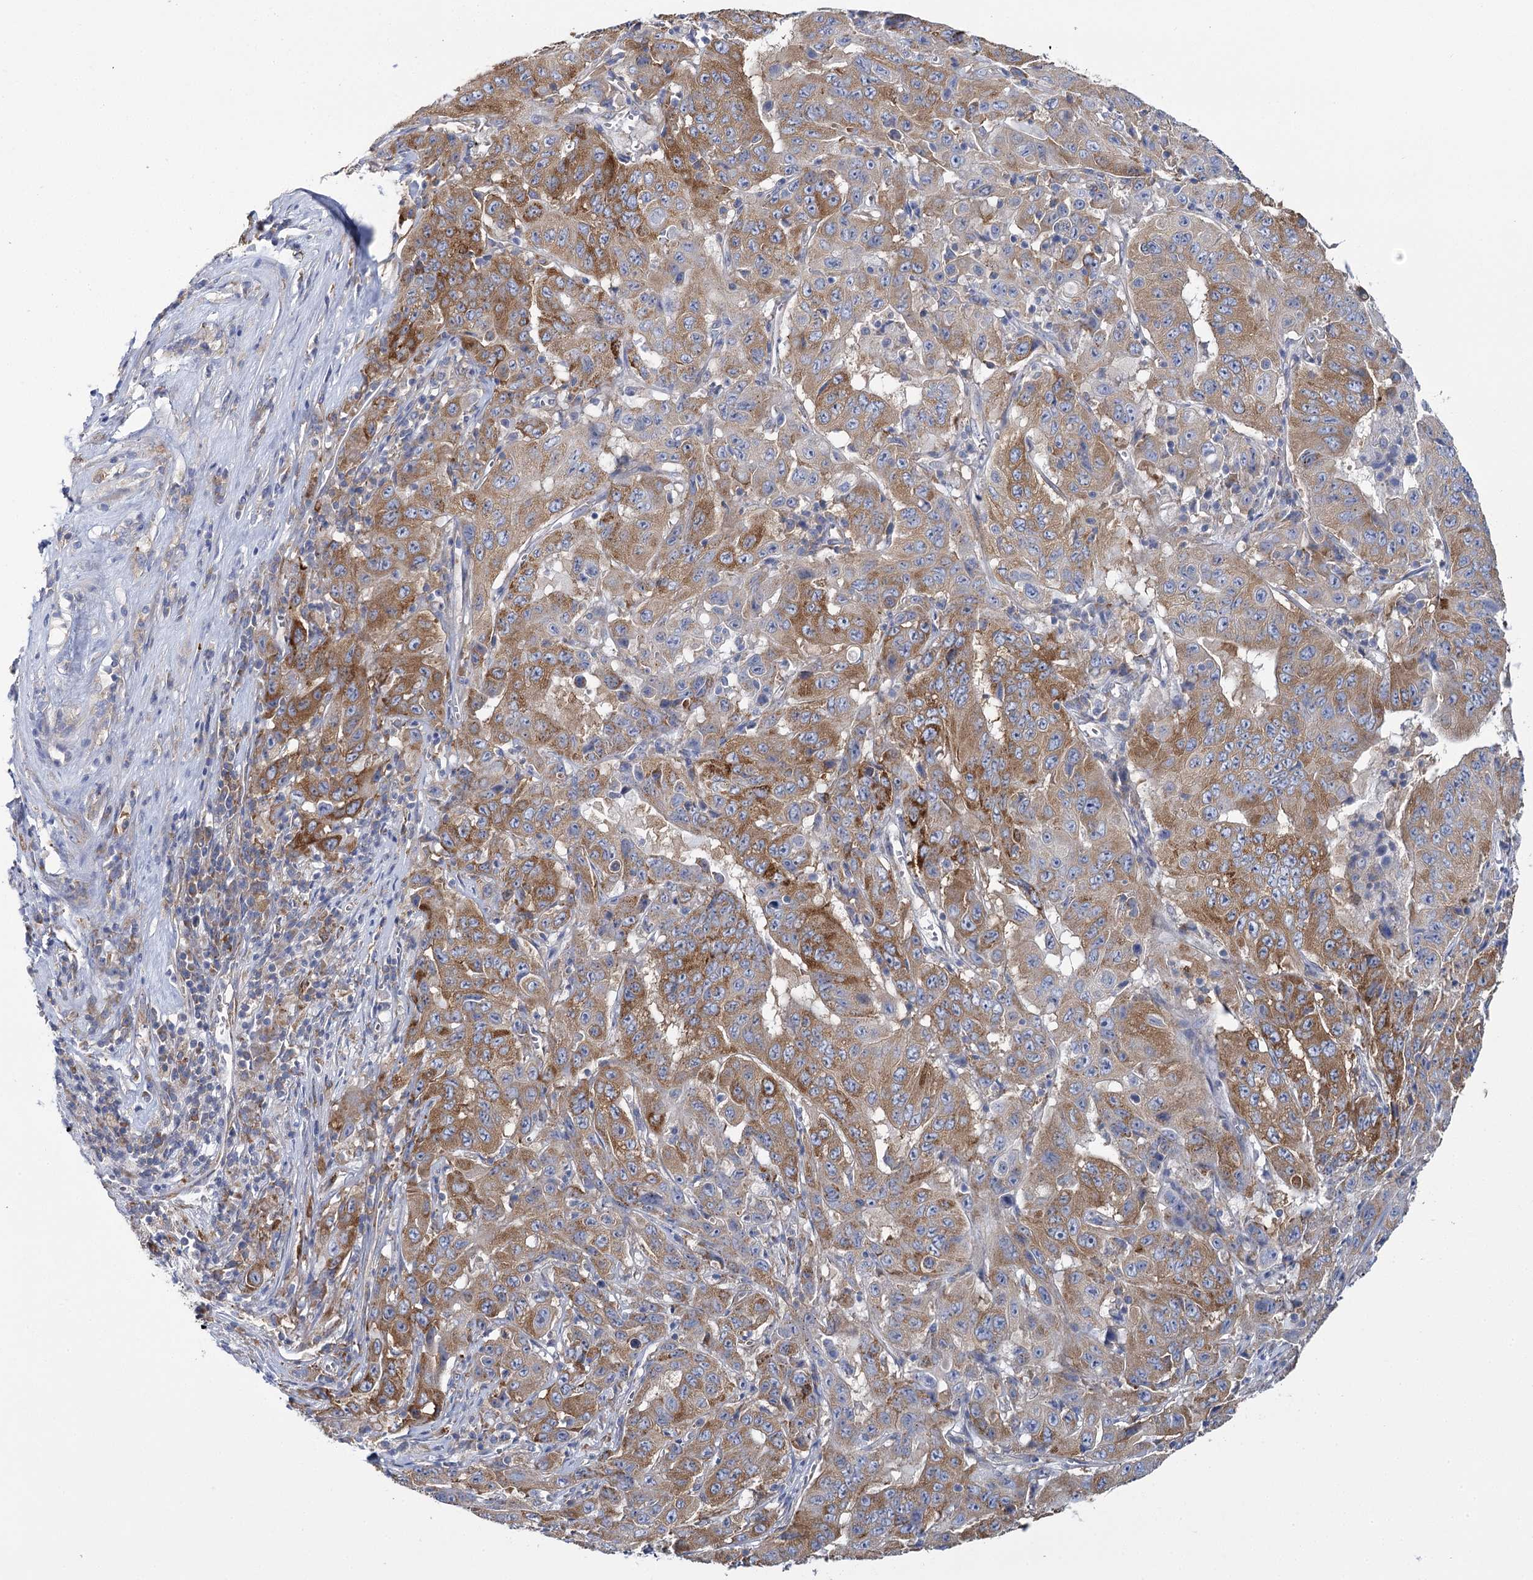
{"staining": {"intensity": "moderate", "quantity": ">75%", "location": "cytoplasmic/membranous"}, "tissue": "pancreatic cancer", "cell_type": "Tumor cells", "image_type": "cancer", "snomed": [{"axis": "morphology", "description": "Adenocarcinoma, NOS"}, {"axis": "topography", "description": "Pancreas"}], "caption": "Protein expression analysis of human pancreatic cancer (adenocarcinoma) reveals moderate cytoplasmic/membranous positivity in about >75% of tumor cells.", "gene": "THUMPD3", "patient": {"sex": "male", "age": 63}}